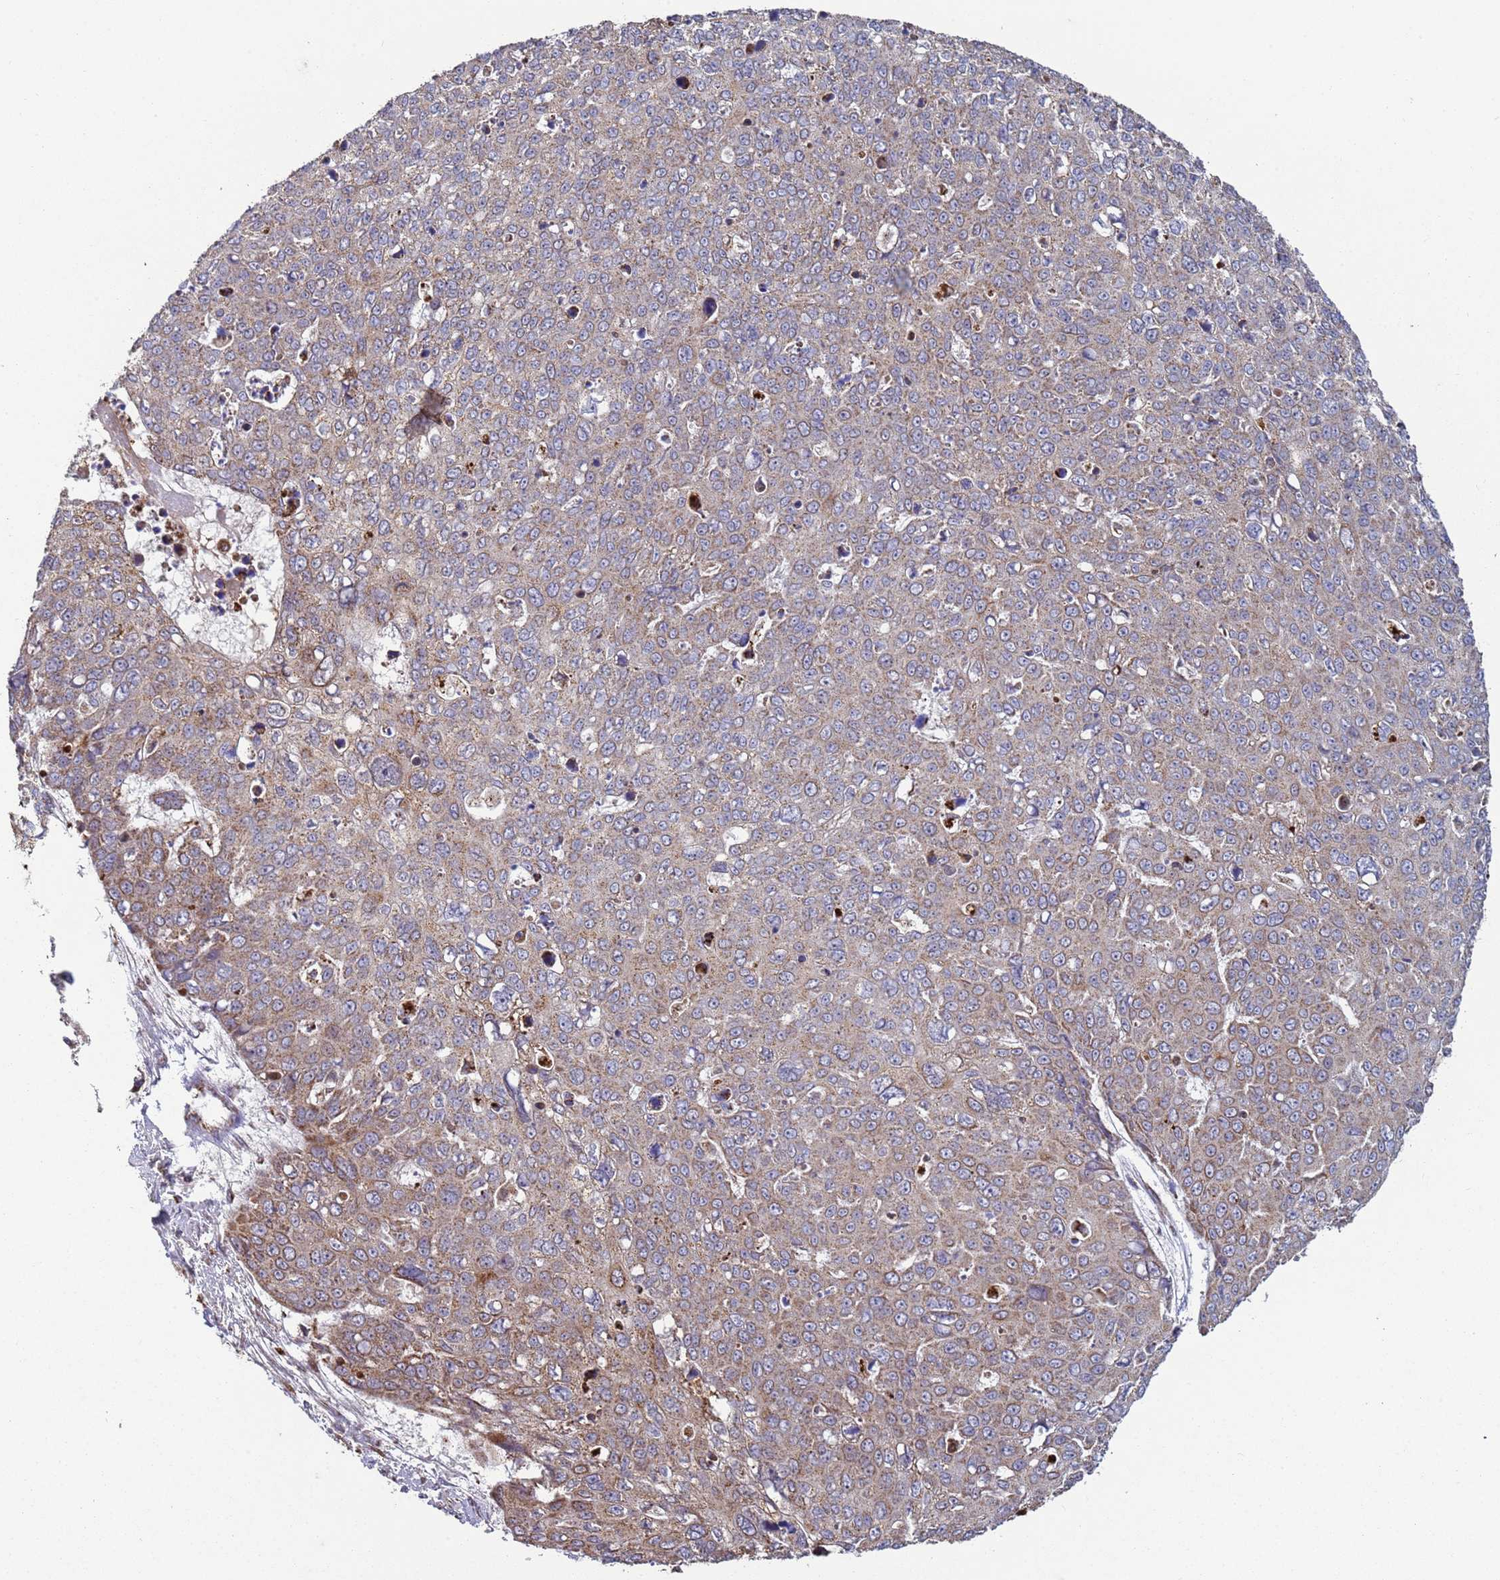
{"staining": {"intensity": "weak", "quantity": ">75%", "location": "cytoplasmic/membranous"}, "tissue": "skin cancer", "cell_type": "Tumor cells", "image_type": "cancer", "snomed": [{"axis": "morphology", "description": "Squamous cell carcinoma, NOS"}, {"axis": "topography", "description": "Skin"}], "caption": "Protein expression analysis of human skin cancer reveals weak cytoplasmic/membranous staining in about >75% of tumor cells. (DAB = brown stain, brightfield microscopy at high magnification).", "gene": "FBXO33", "patient": {"sex": "male", "age": 71}}